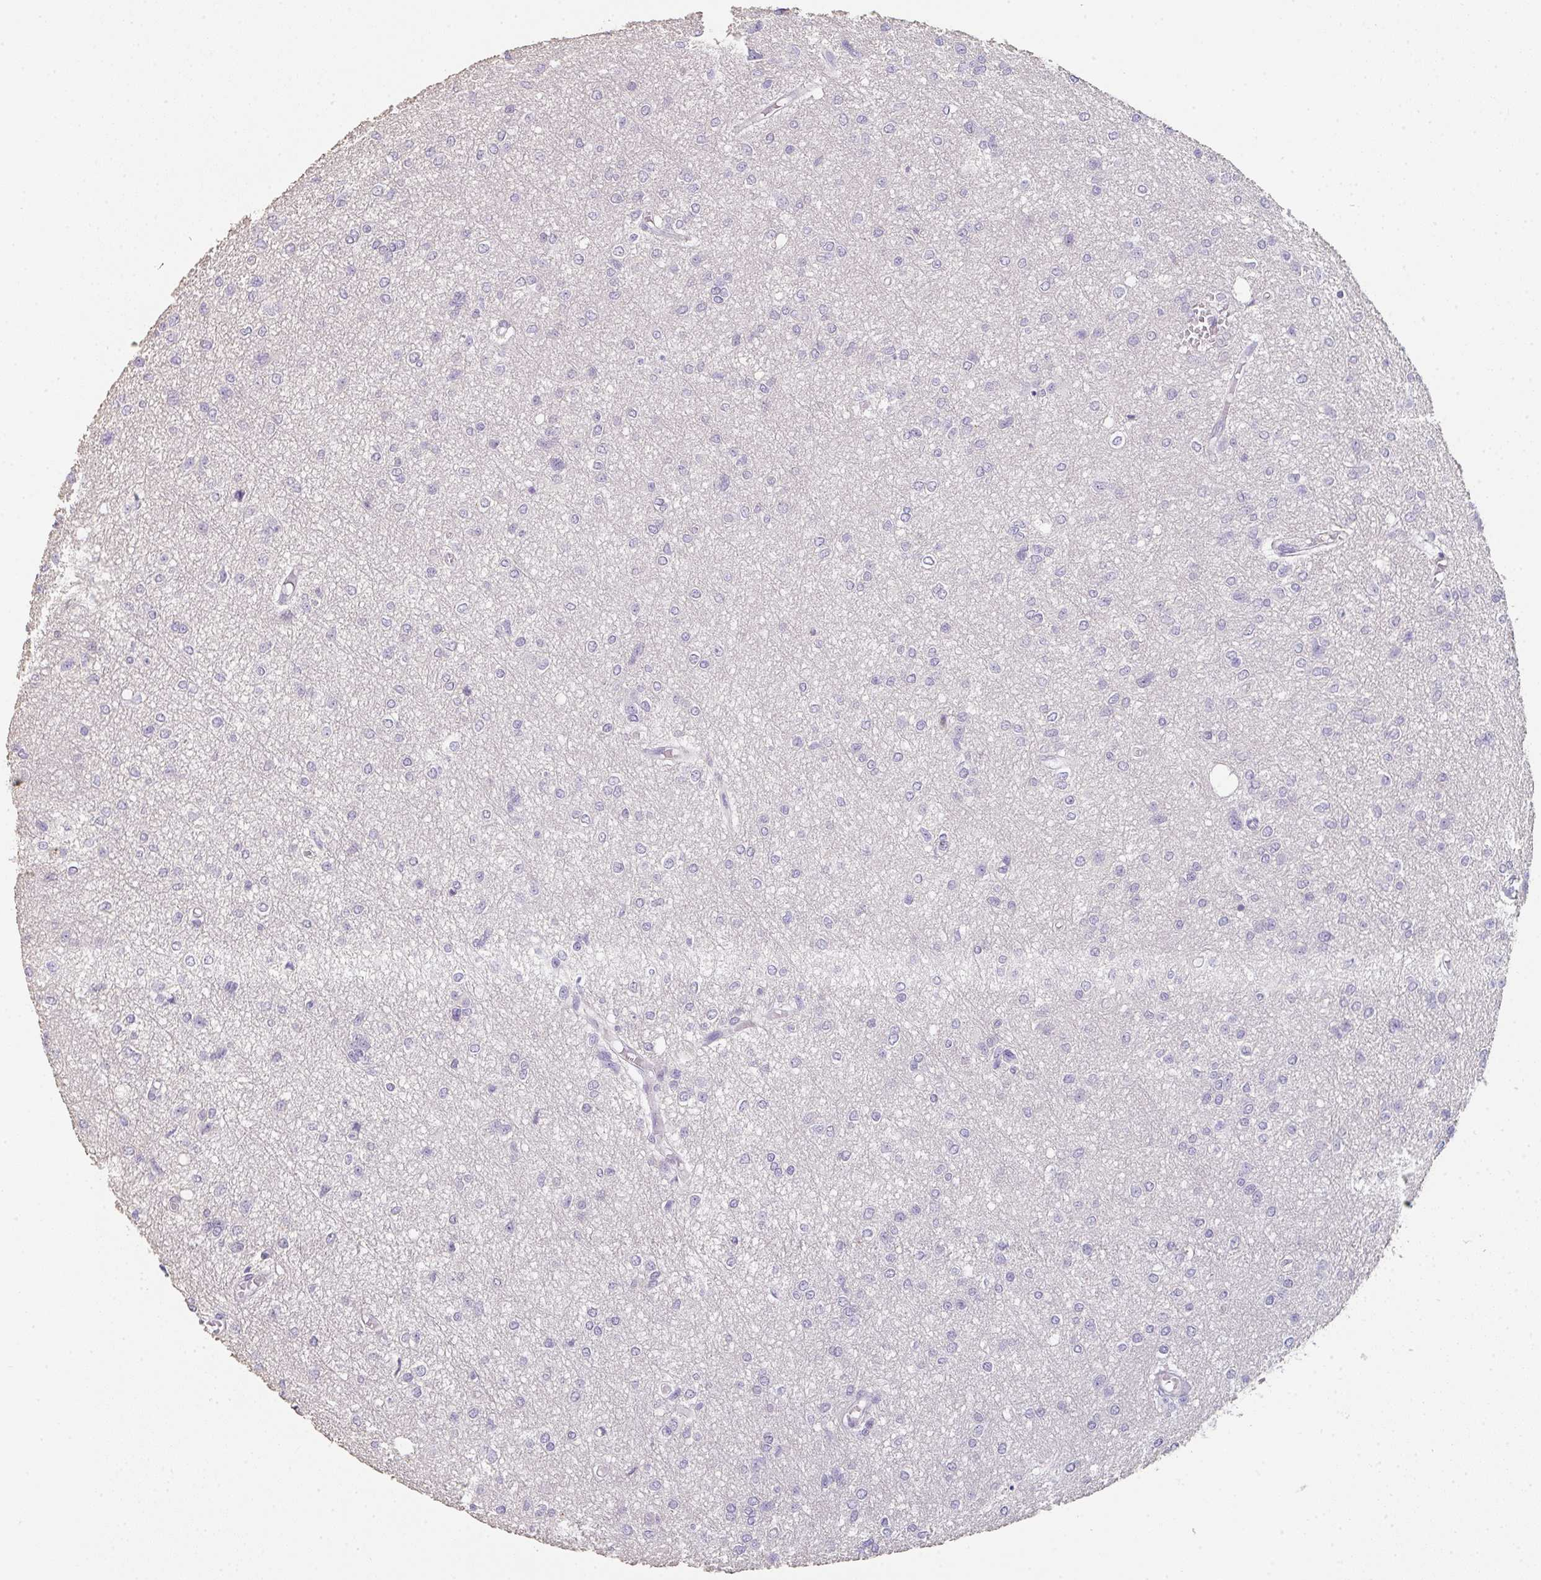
{"staining": {"intensity": "negative", "quantity": "none", "location": "none"}, "tissue": "glioma", "cell_type": "Tumor cells", "image_type": "cancer", "snomed": [{"axis": "morphology", "description": "Glioma, malignant, Low grade"}, {"axis": "topography", "description": "Brain"}], "caption": "IHC micrograph of human glioma stained for a protein (brown), which exhibits no positivity in tumor cells.", "gene": "C1QTNF8", "patient": {"sex": "male", "age": 26}}